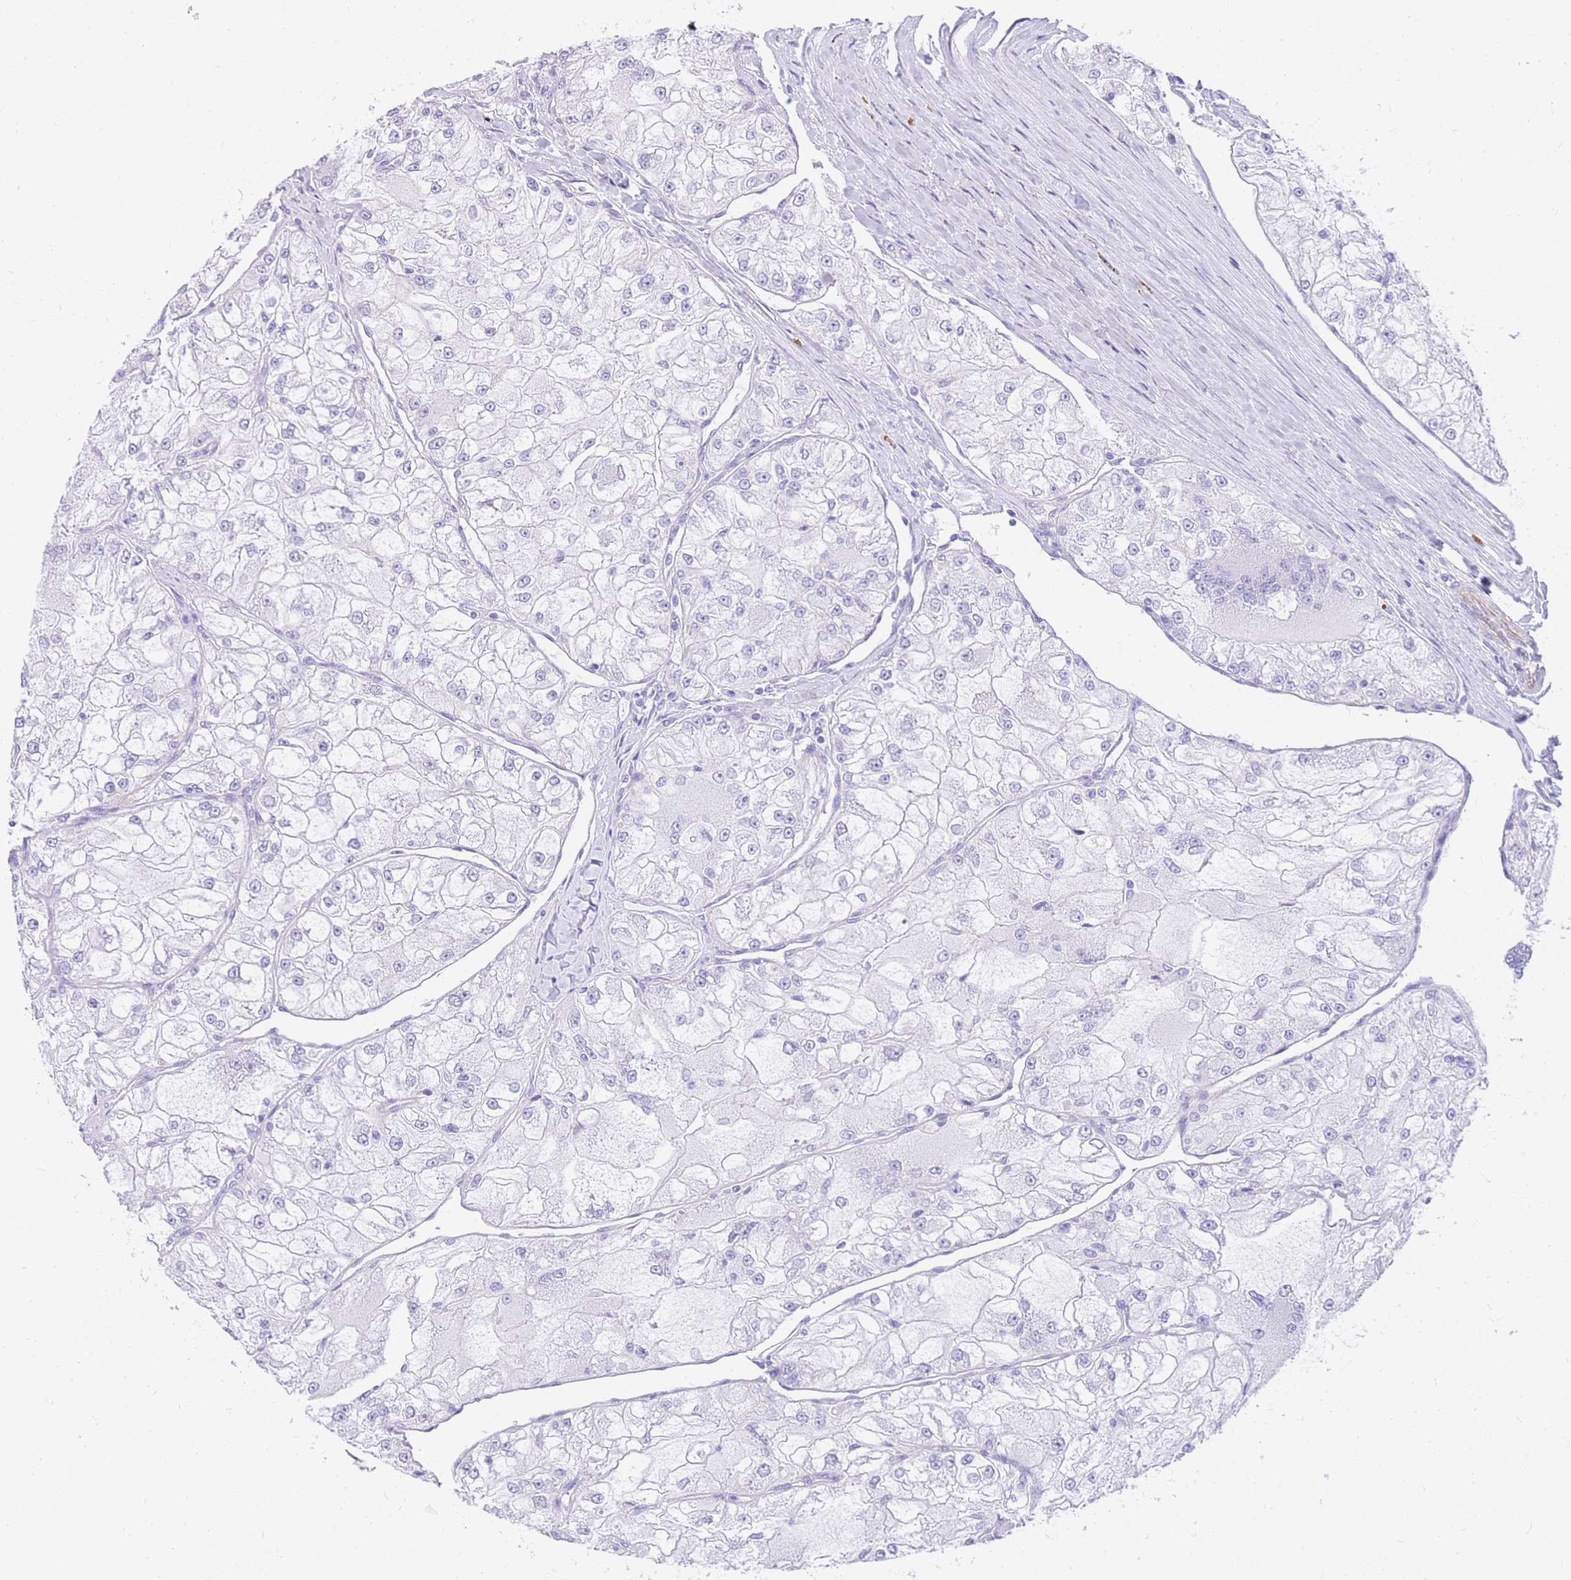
{"staining": {"intensity": "negative", "quantity": "none", "location": "none"}, "tissue": "renal cancer", "cell_type": "Tumor cells", "image_type": "cancer", "snomed": [{"axis": "morphology", "description": "Adenocarcinoma, NOS"}, {"axis": "topography", "description": "Kidney"}], "caption": "IHC image of neoplastic tissue: renal cancer stained with DAB demonstrates no significant protein staining in tumor cells.", "gene": "SRSF12", "patient": {"sex": "female", "age": 72}}